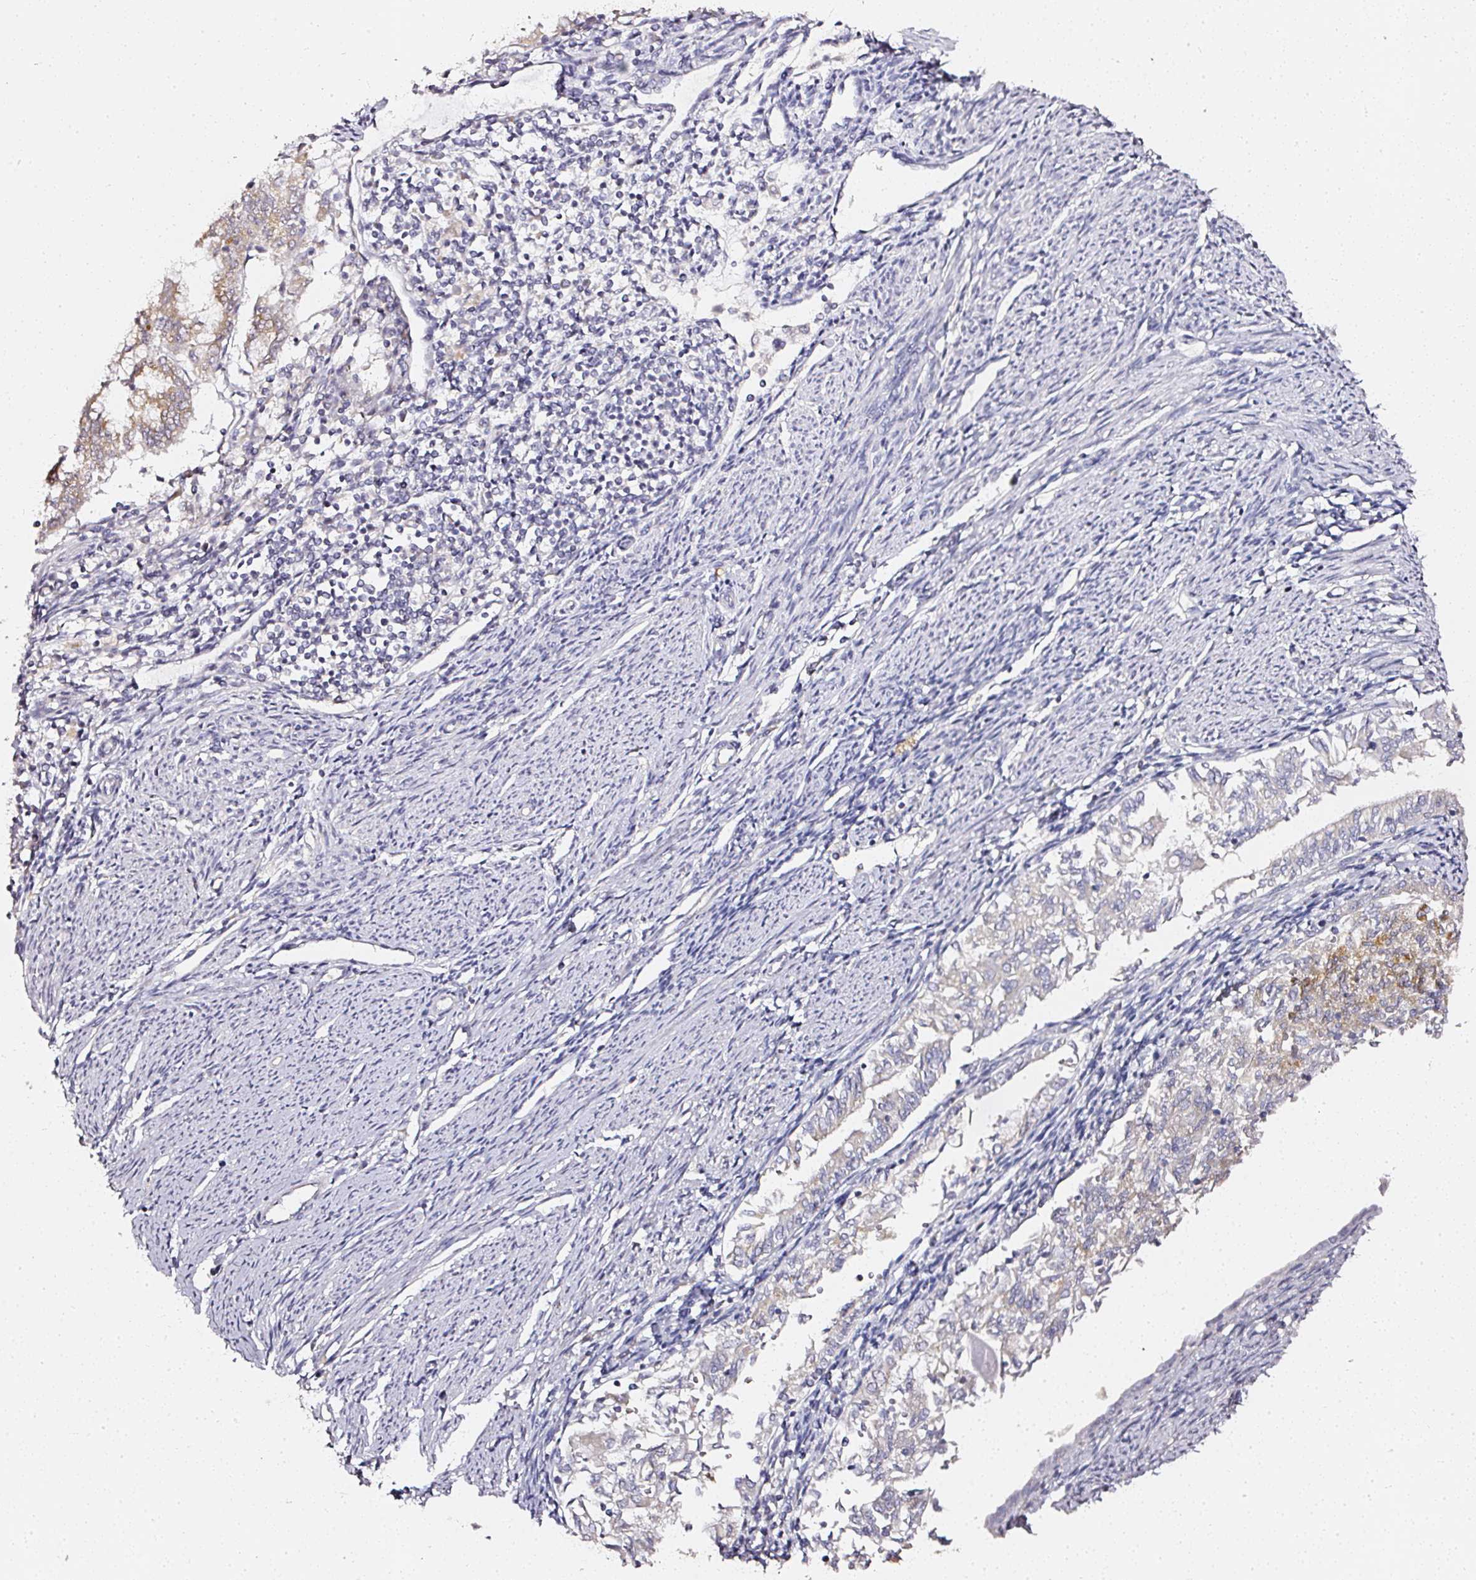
{"staining": {"intensity": "weak", "quantity": "25%-75%", "location": "cytoplasmic/membranous"}, "tissue": "endometrial cancer", "cell_type": "Tumor cells", "image_type": "cancer", "snomed": [{"axis": "morphology", "description": "Adenocarcinoma, NOS"}, {"axis": "topography", "description": "Endometrium"}], "caption": "This histopathology image demonstrates endometrial adenocarcinoma stained with immunohistochemistry to label a protein in brown. The cytoplasmic/membranous of tumor cells show weak positivity for the protein. Nuclei are counter-stained blue.", "gene": "NTRK1", "patient": {"sex": "female", "age": 79}}